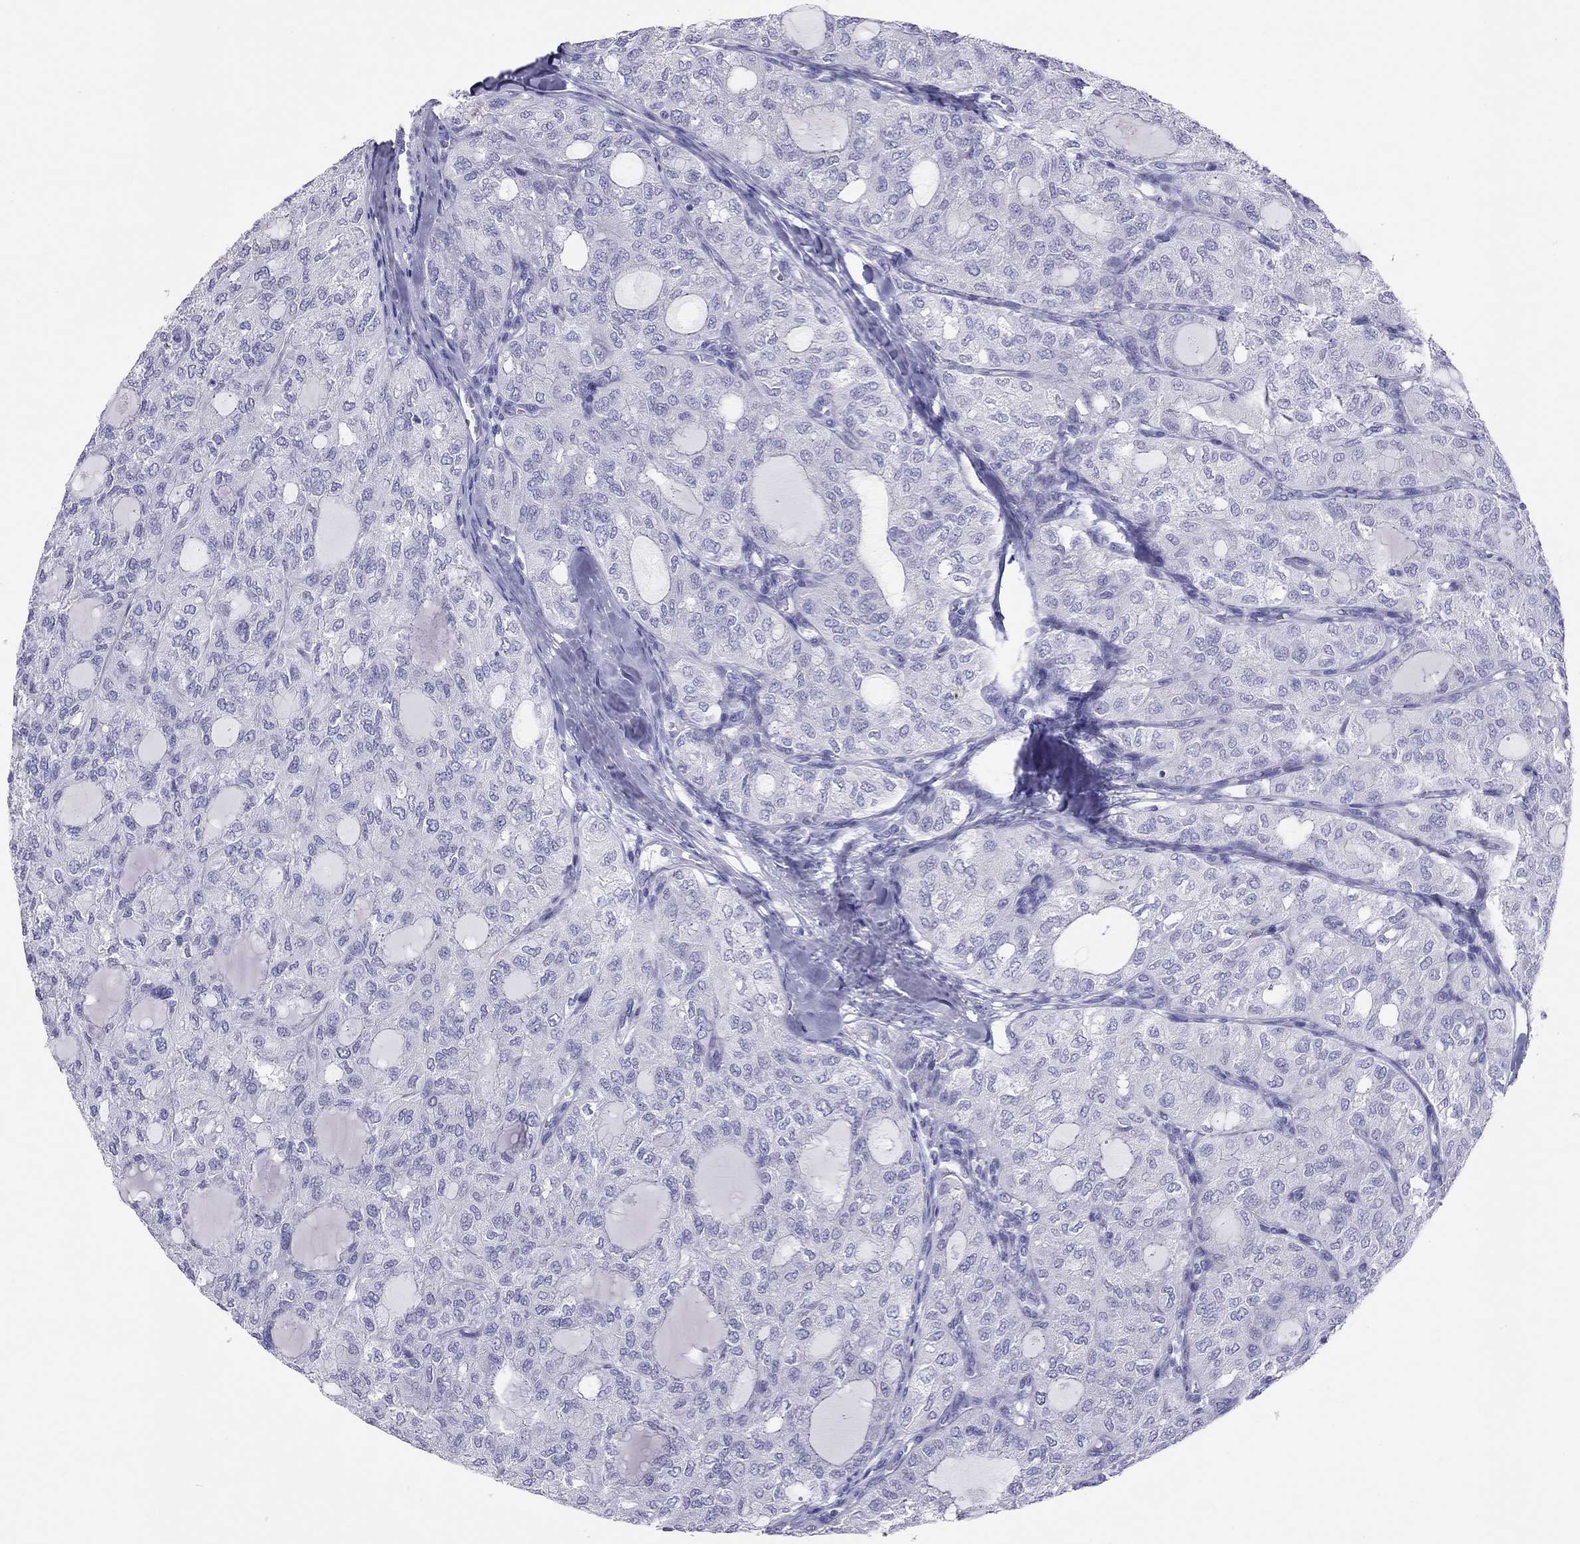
{"staining": {"intensity": "negative", "quantity": "none", "location": "none"}, "tissue": "thyroid cancer", "cell_type": "Tumor cells", "image_type": "cancer", "snomed": [{"axis": "morphology", "description": "Follicular adenoma carcinoma, NOS"}, {"axis": "topography", "description": "Thyroid gland"}], "caption": "Follicular adenoma carcinoma (thyroid) was stained to show a protein in brown. There is no significant expression in tumor cells.", "gene": "PSMB11", "patient": {"sex": "male", "age": 75}}